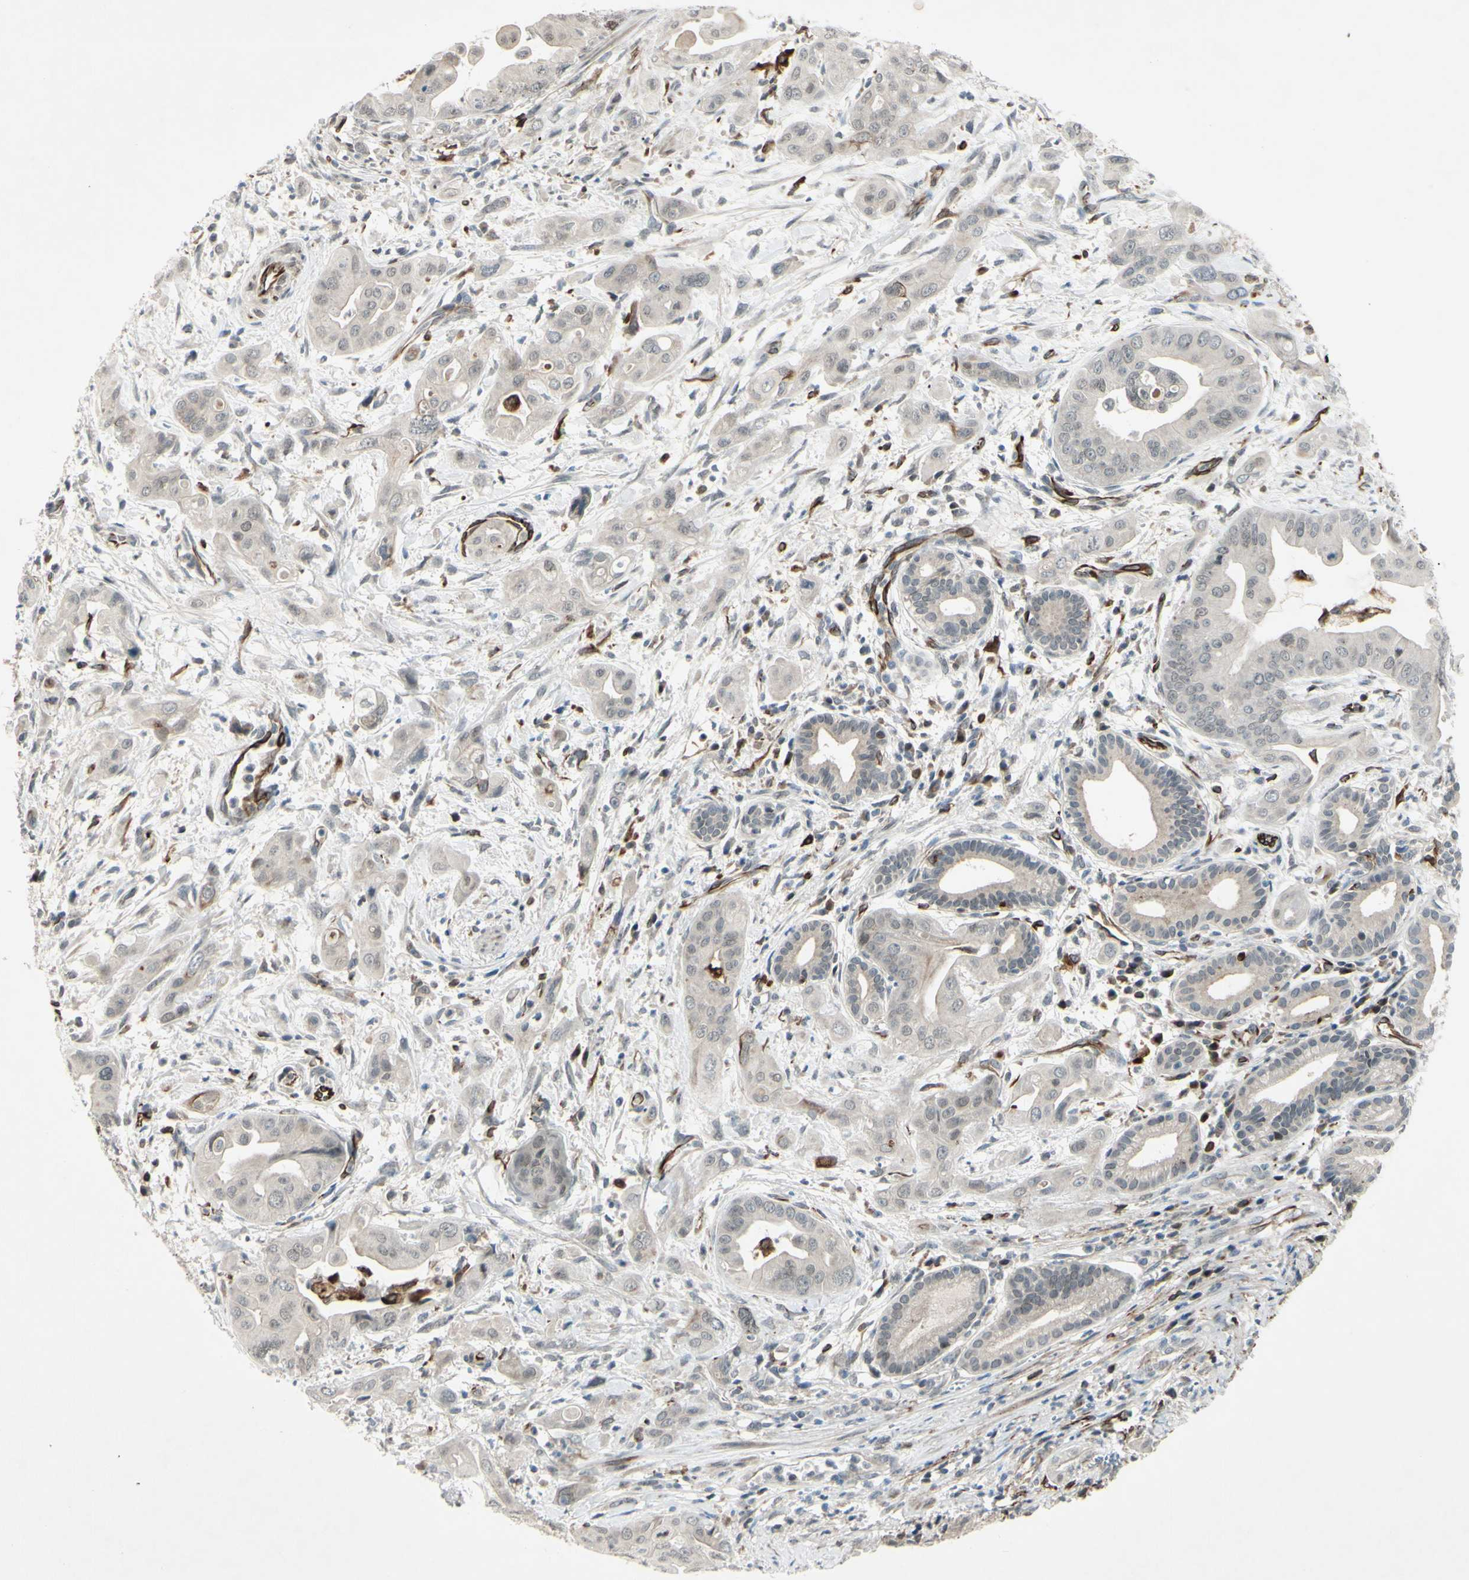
{"staining": {"intensity": "negative", "quantity": "none", "location": "none"}, "tissue": "pancreatic cancer", "cell_type": "Tumor cells", "image_type": "cancer", "snomed": [{"axis": "morphology", "description": "Adenocarcinoma, NOS"}, {"axis": "topography", "description": "Pancreas"}], "caption": "Adenocarcinoma (pancreatic) stained for a protein using immunohistochemistry (IHC) displays no expression tumor cells.", "gene": "FGFR2", "patient": {"sex": "female", "age": 75}}